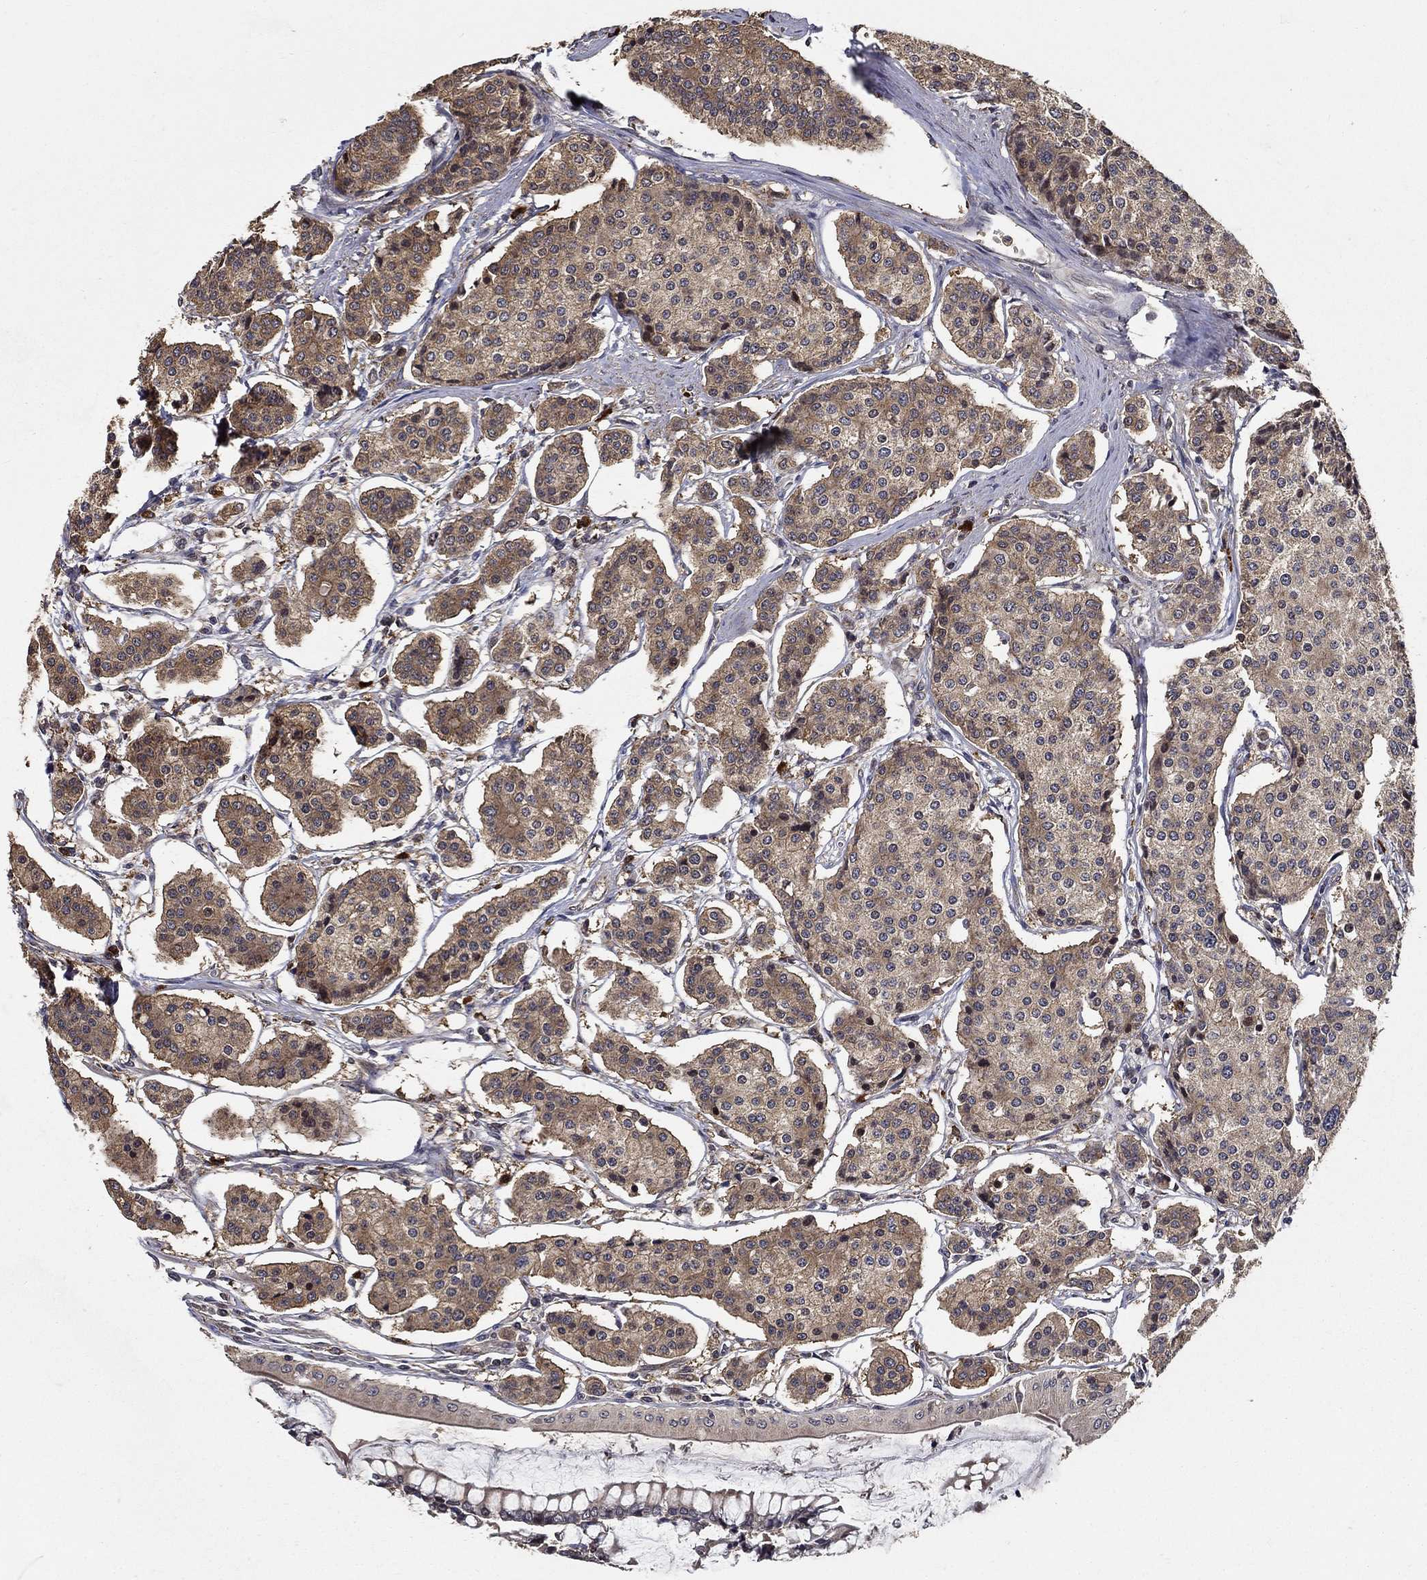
{"staining": {"intensity": "moderate", "quantity": "25%-75%", "location": "cytoplasmic/membranous"}, "tissue": "carcinoid", "cell_type": "Tumor cells", "image_type": "cancer", "snomed": [{"axis": "morphology", "description": "Carcinoid, malignant, NOS"}, {"axis": "topography", "description": "Small intestine"}], "caption": "Immunohistochemical staining of carcinoid demonstrates medium levels of moderate cytoplasmic/membranous expression in about 25%-75% of tumor cells.", "gene": "ZNF594", "patient": {"sex": "female", "age": 65}}